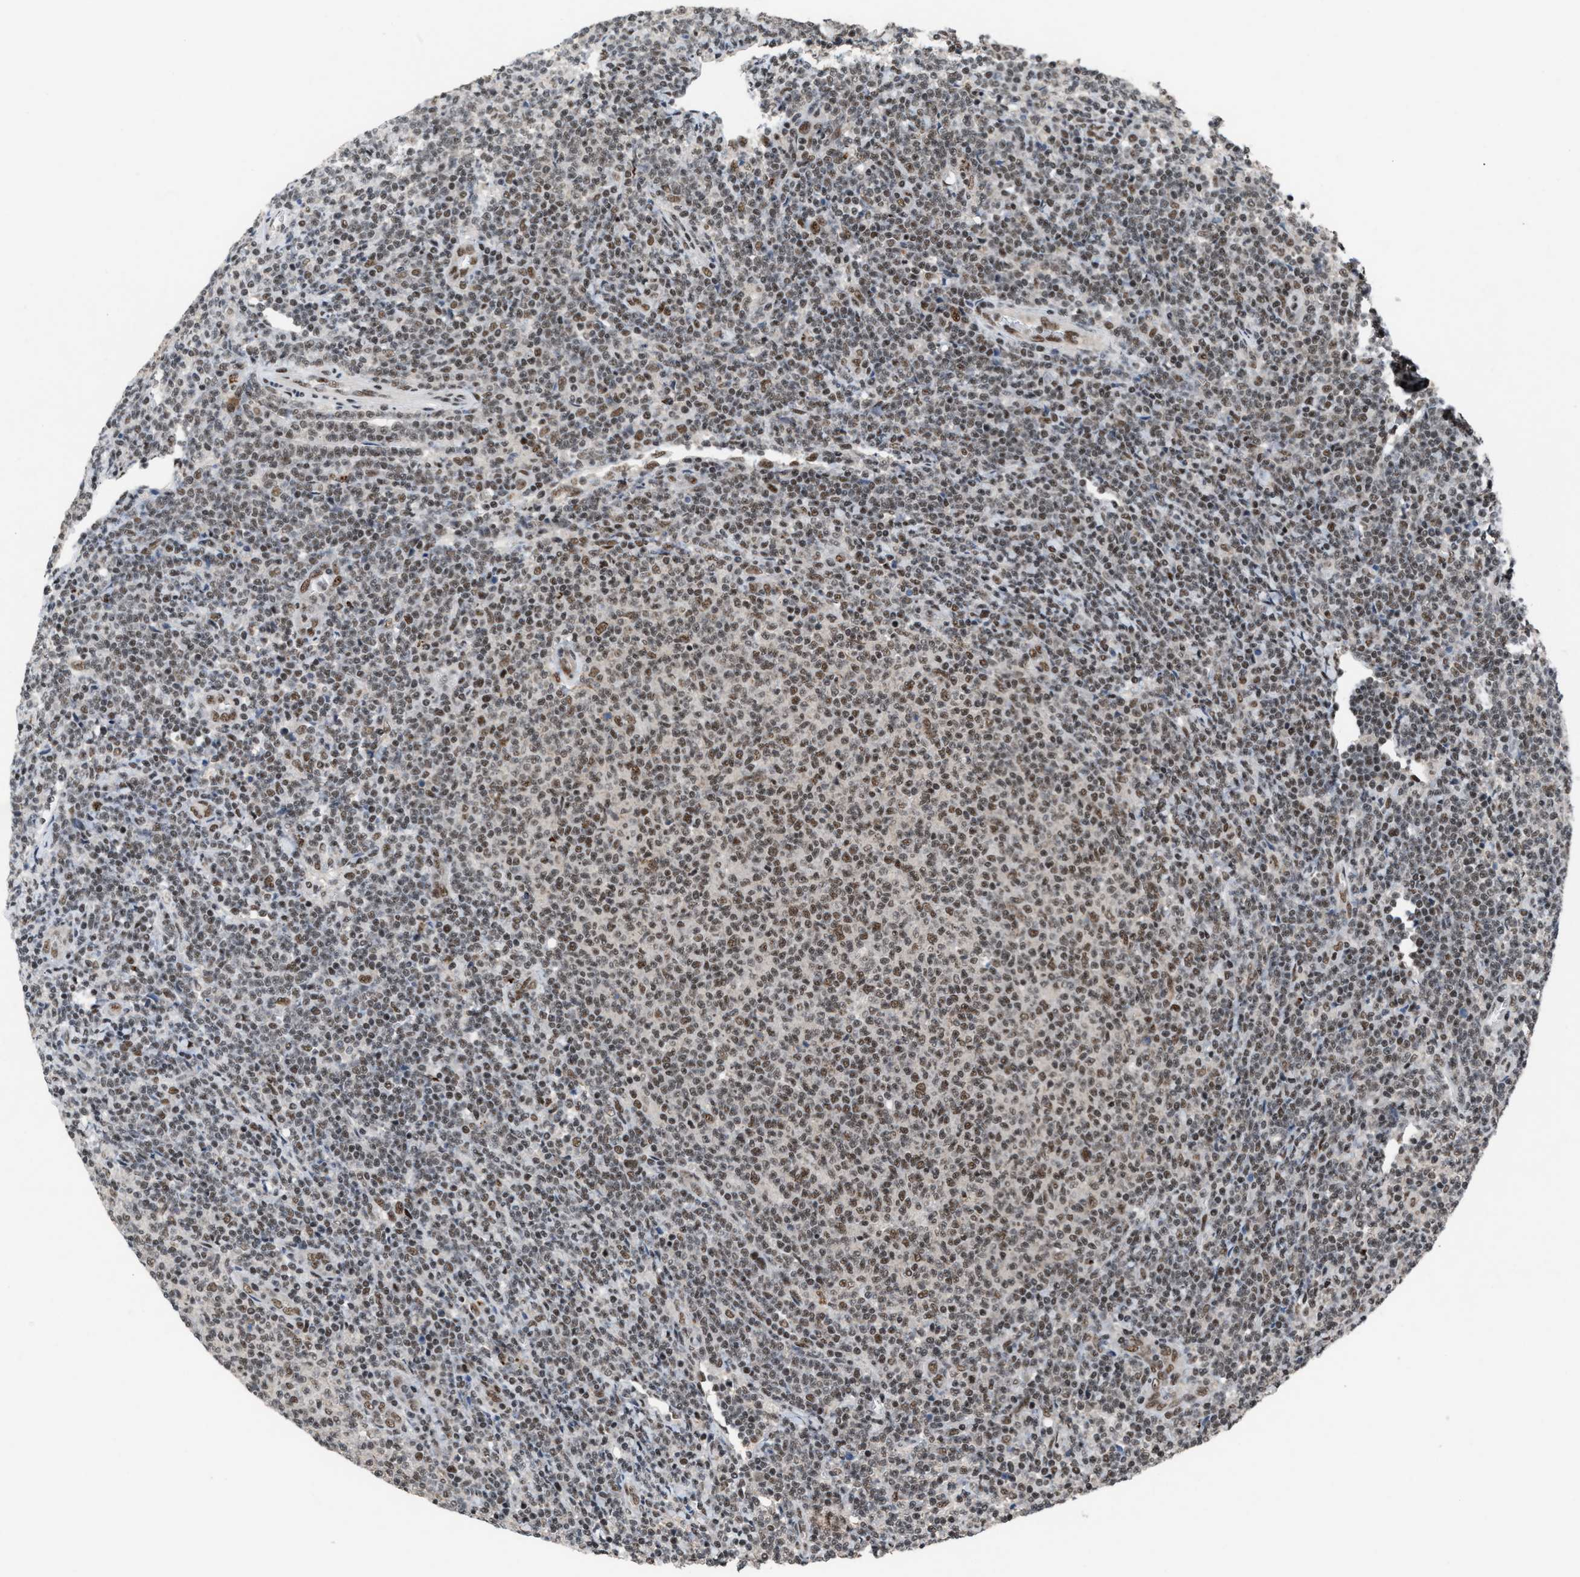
{"staining": {"intensity": "moderate", "quantity": "25%-75%", "location": "nuclear"}, "tissue": "lymphoma", "cell_type": "Tumor cells", "image_type": "cancer", "snomed": [{"axis": "morphology", "description": "Malignant lymphoma, non-Hodgkin's type, Low grade"}, {"axis": "topography", "description": "Lymph node"}], "caption": "IHC histopathology image of neoplastic tissue: human low-grade malignant lymphoma, non-Hodgkin's type stained using immunohistochemistry reveals medium levels of moderate protein expression localized specifically in the nuclear of tumor cells, appearing as a nuclear brown color.", "gene": "PRPF4", "patient": {"sex": "male", "age": 66}}